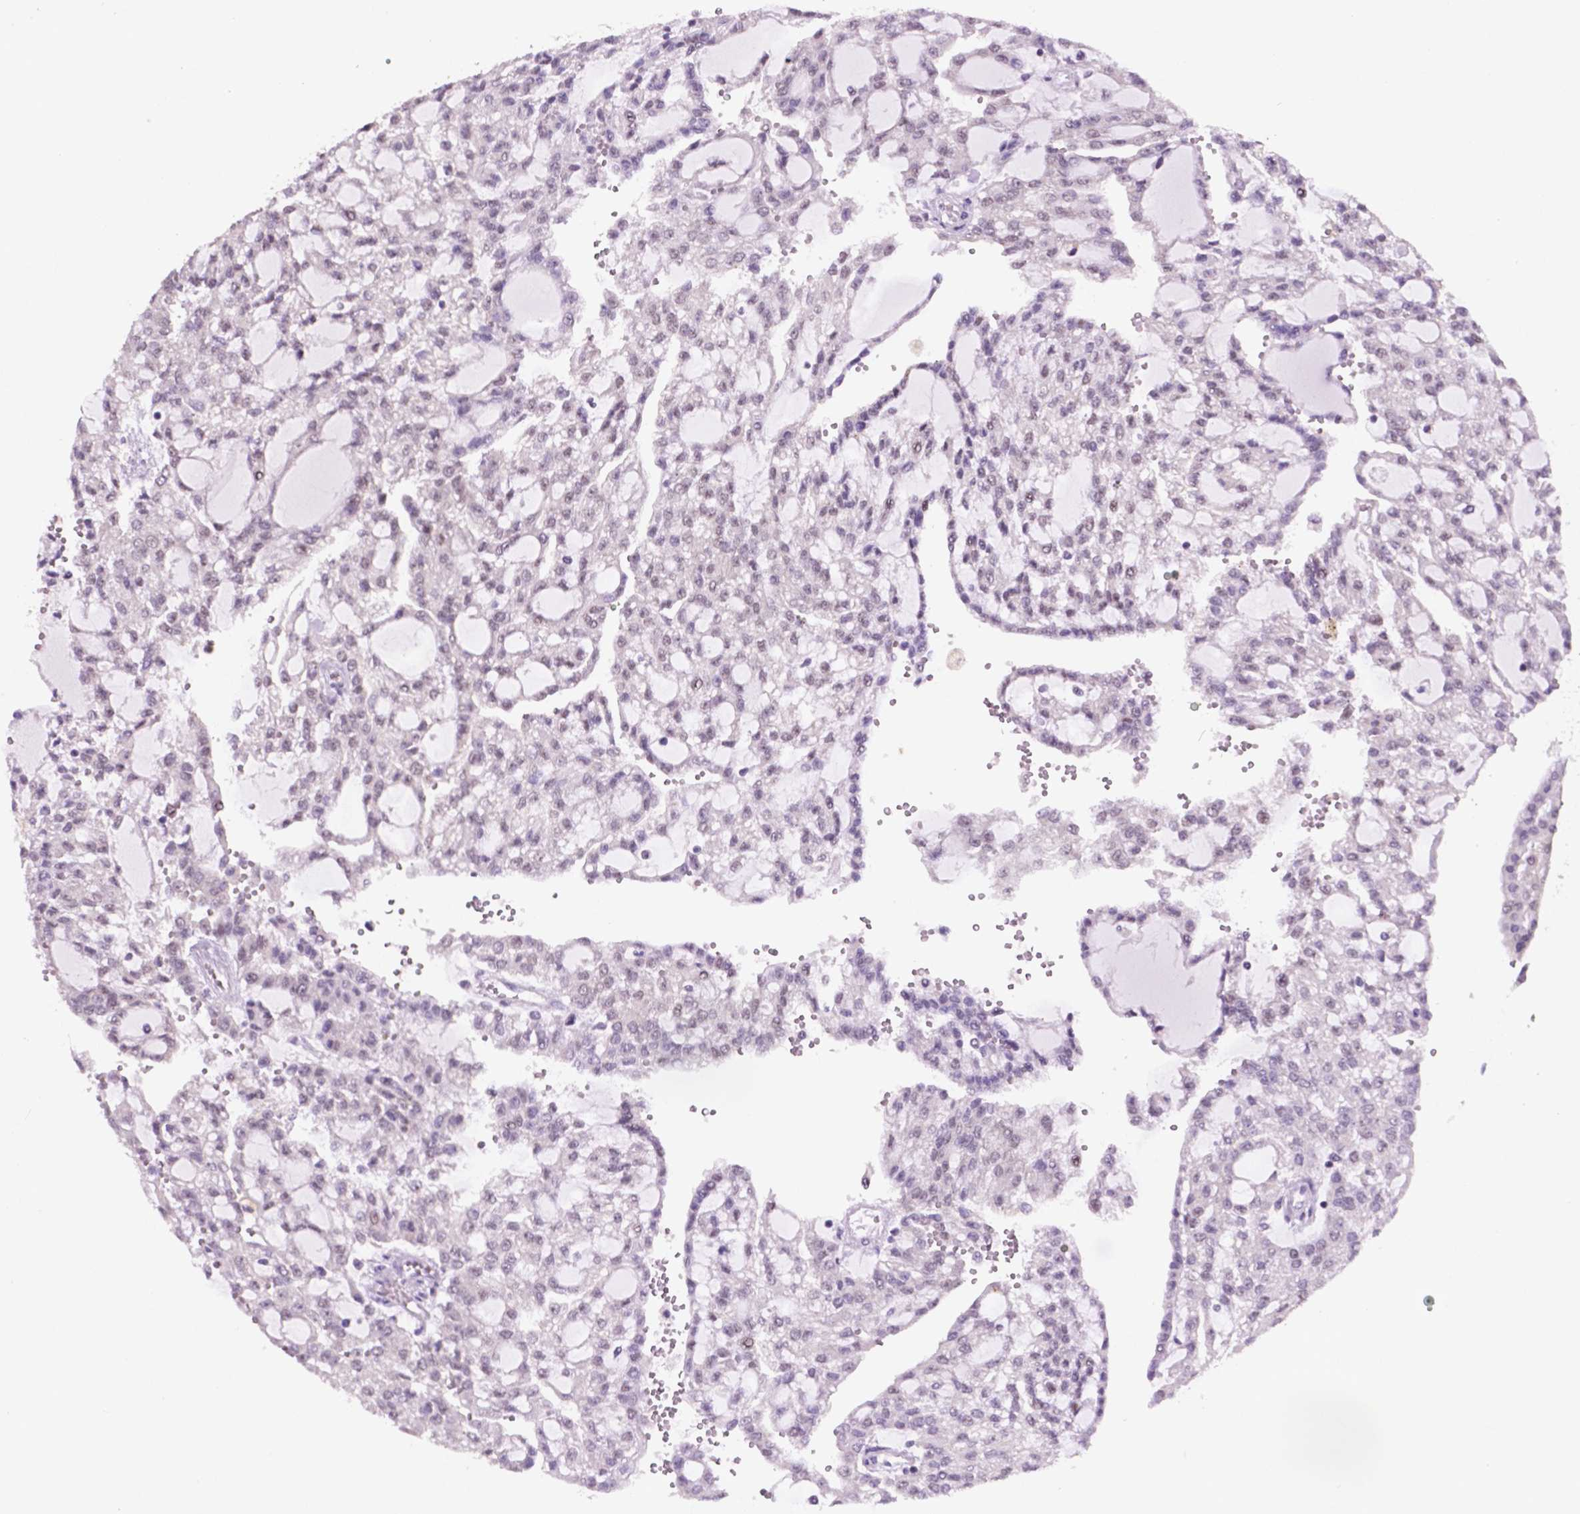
{"staining": {"intensity": "negative", "quantity": "none", "location": "none"}, "tissue": "renal cancer", "cell_type": "Tumor cells", "image_type": "cancer", "snomed": [{"axis": "morphology", "description": "Adenocarcinoma, NOS"}, {"axis": "topography", "description": "Kidney"}], "caption": "Renal adenocarcinoma stained for a protein using immunohistochemistry (IHC) displays no positivity tumor cells.", "gene": "NCOR1", "patient": {"sex": "male", "age": 63}}